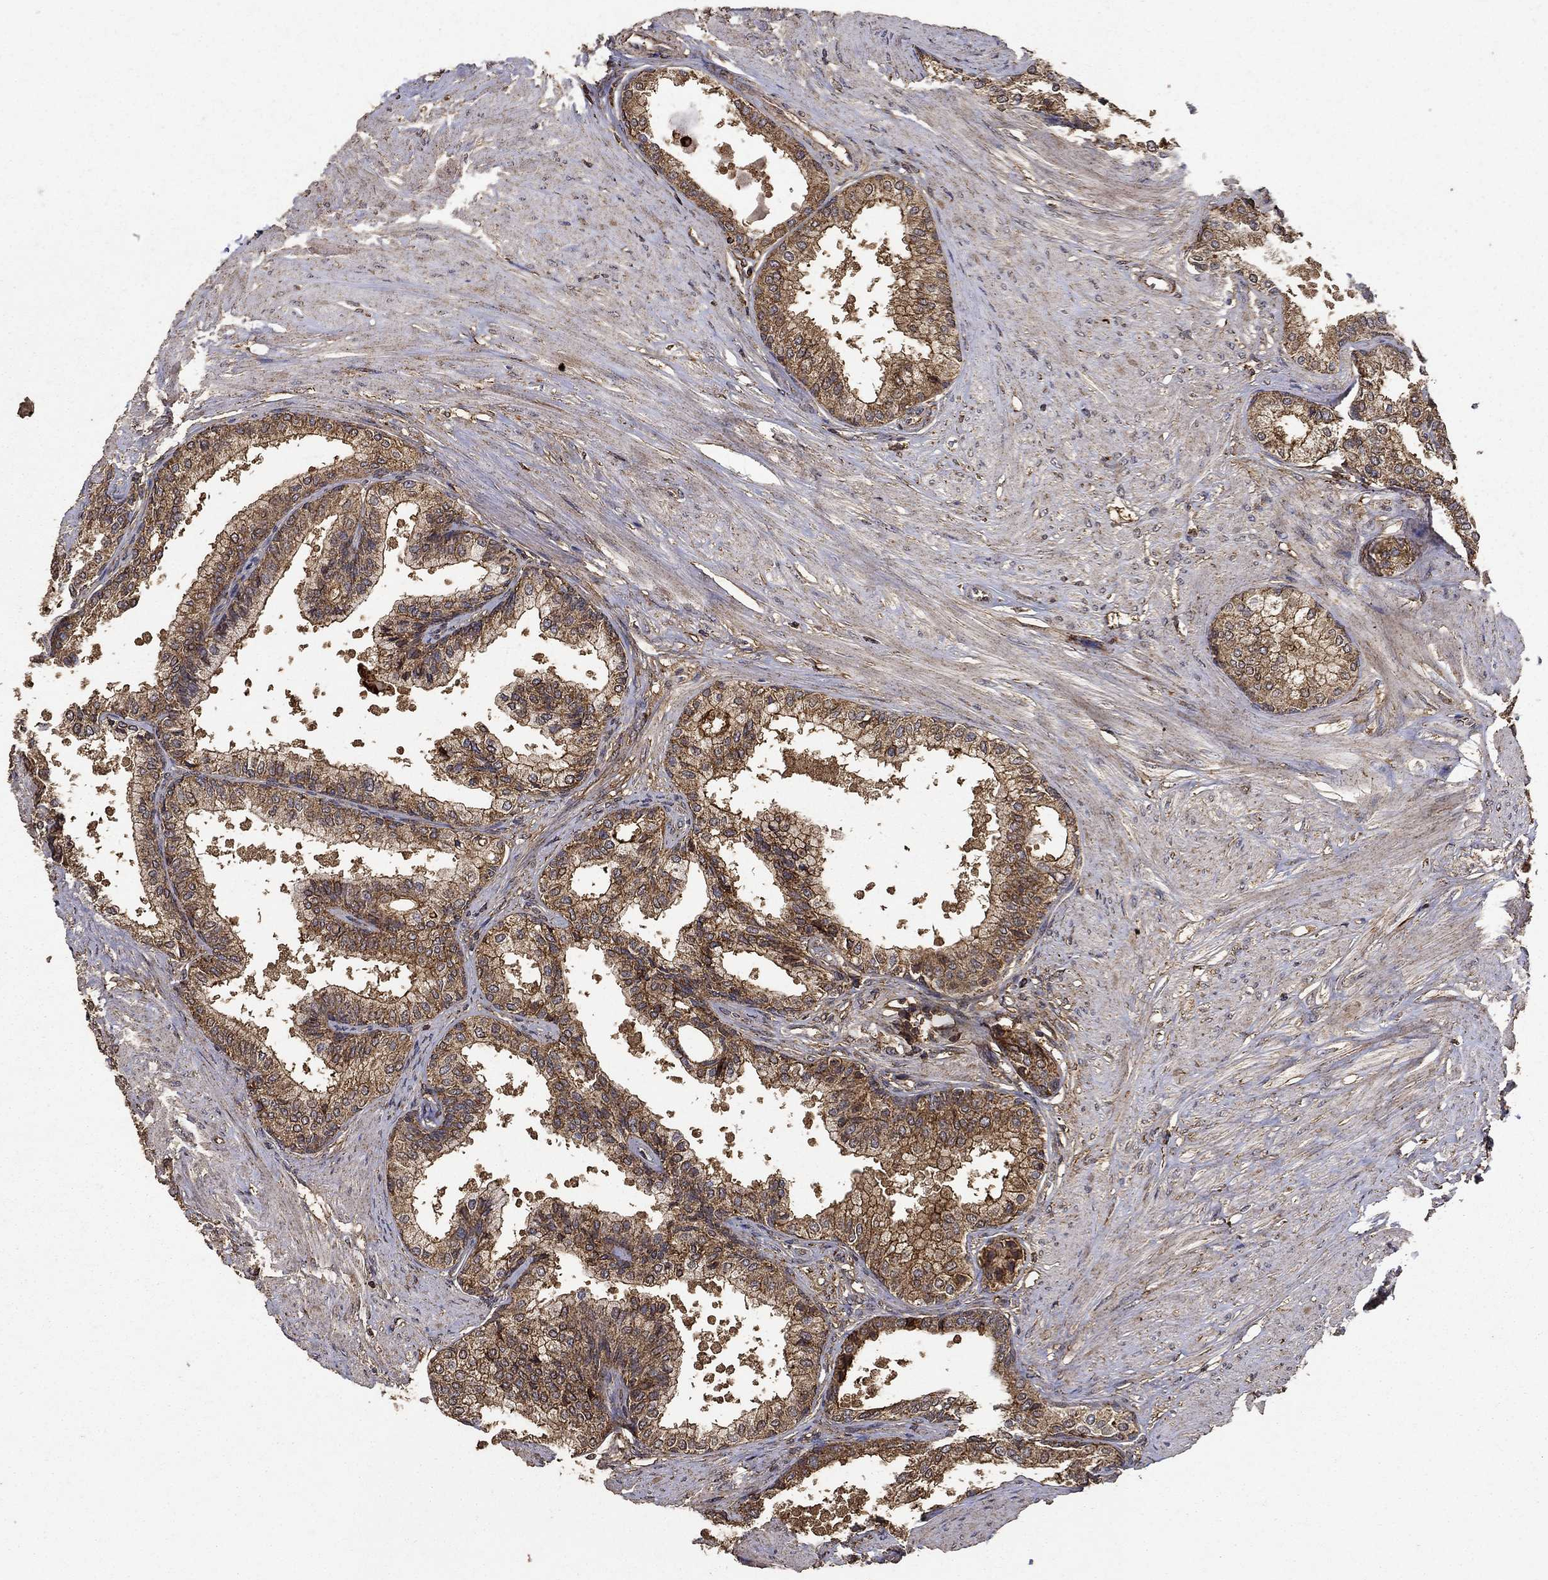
{"staining": {"intensity": "strong", "quantity": ">75%", "location": "cytoplasmic/membranous"}, "tissue": "prostate", "cell_type": "Glandular cells", "image_type": "normal", "snomed": [{"axis": "morphology", "description": "Normal tissue, NOS"}, {"axis": "topography", "description": "Prostate"}], "caption": "The micrograph reveals staining of unremarkable prostate, revealing strong cytoplasmic/membranous protein positivity (brown color) within glandular cells.", "gene": "IFRD1", "patient": {"sex": "male", "age": 63}}